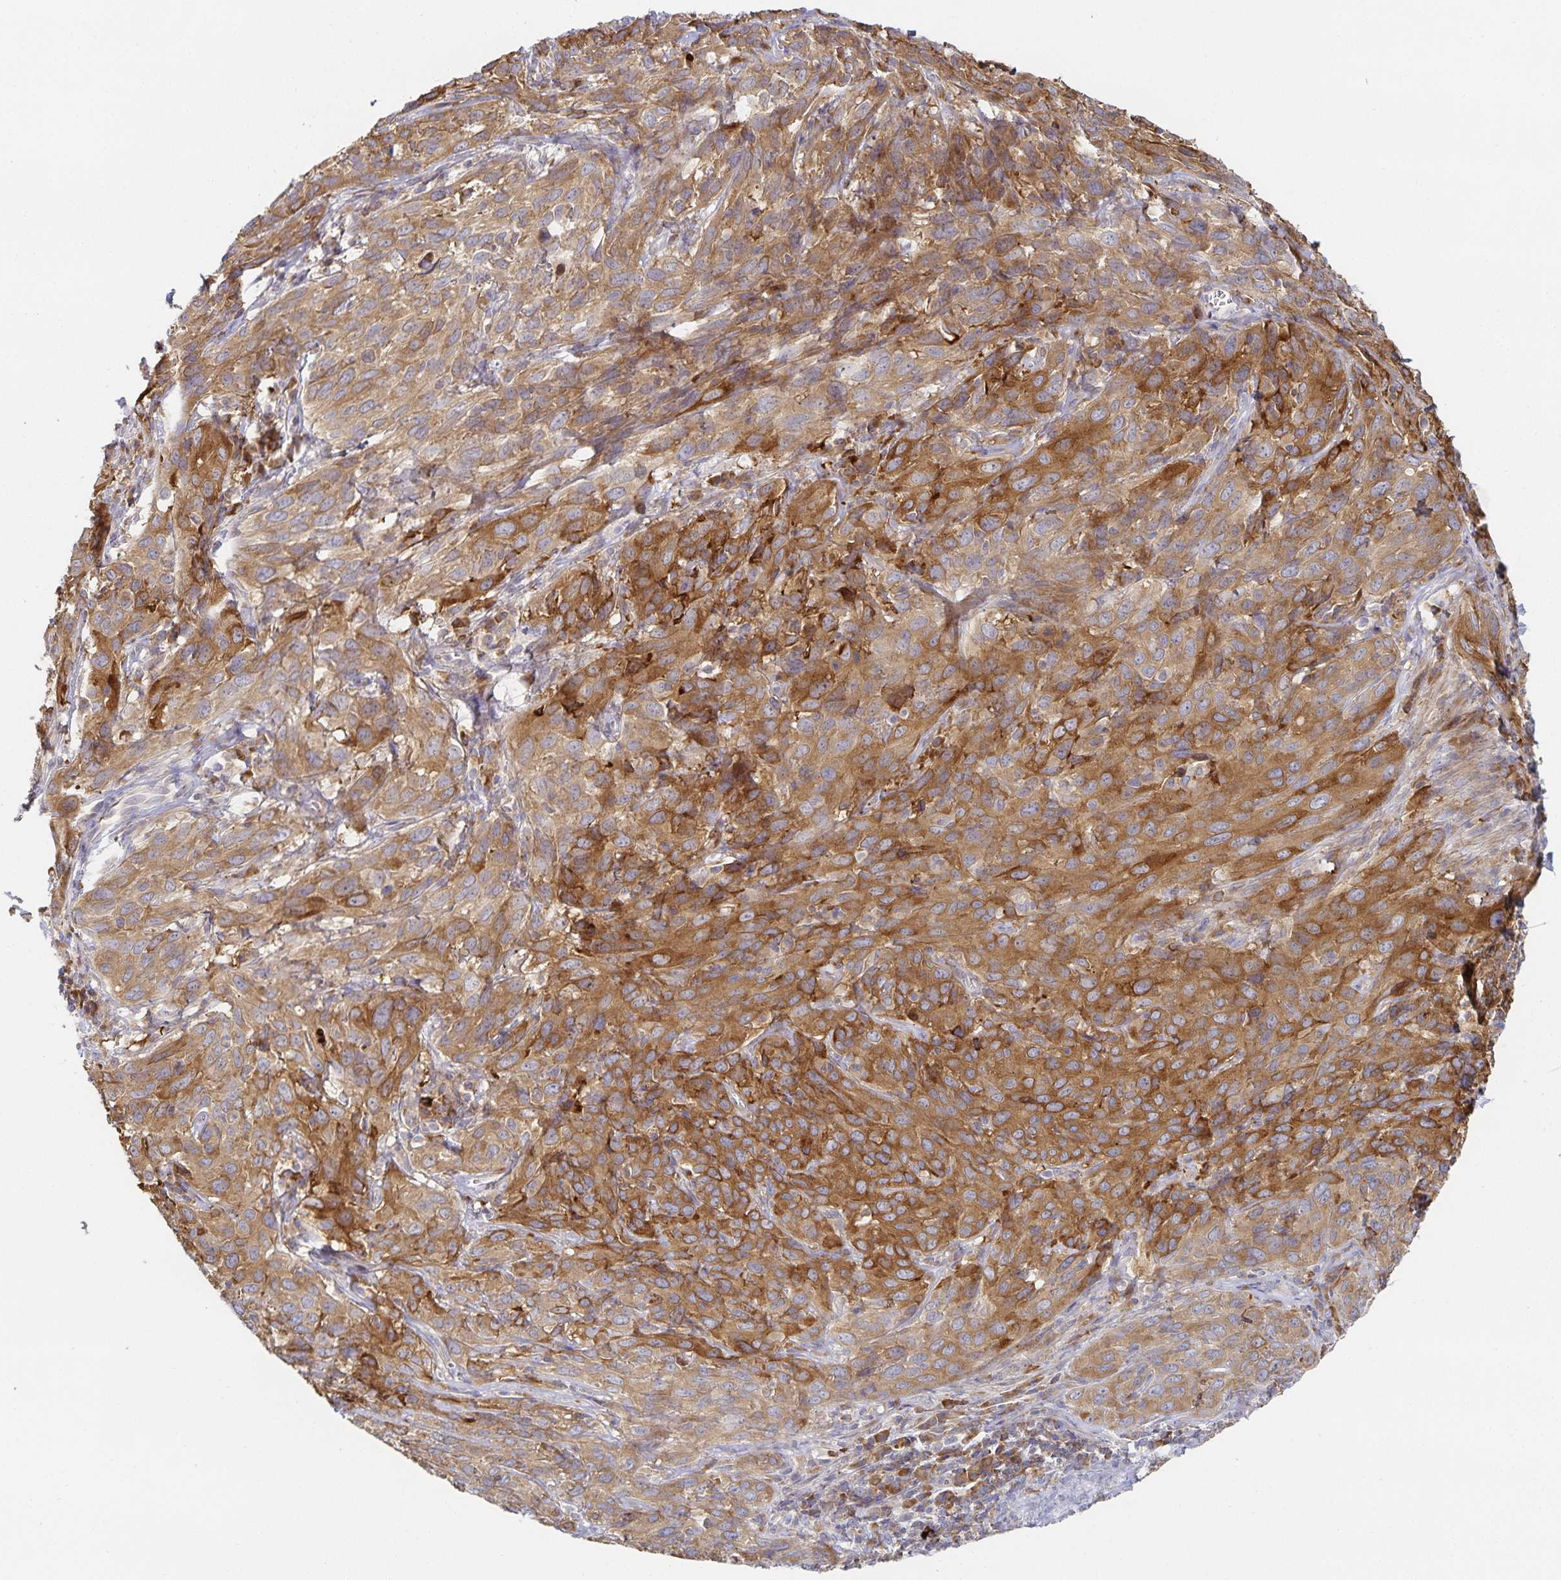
{"staining": {"intensity": "moderate", "quantity": ">75%", "location": "cytoplasmic/membranous"}, "tissue": "cervical cancer", "cell_type": "Tumor cells", "image_type": "cancer", "snomed": [{"axis": "morphology", "description": "Squamous cell carcinoma, NOS"}, {"axis": "topography", "description": "Cervix"}], "caption": "Immunohistochemistry (DAB (3,3'-diaminobenzidine)) staining of human cervical cancer demonstrates moderate cytoplasmic/membranous protein expression in about >75% of tumor cells.", "gene": "NOMO1", "patient": {"sex": "female", "age": 51}}